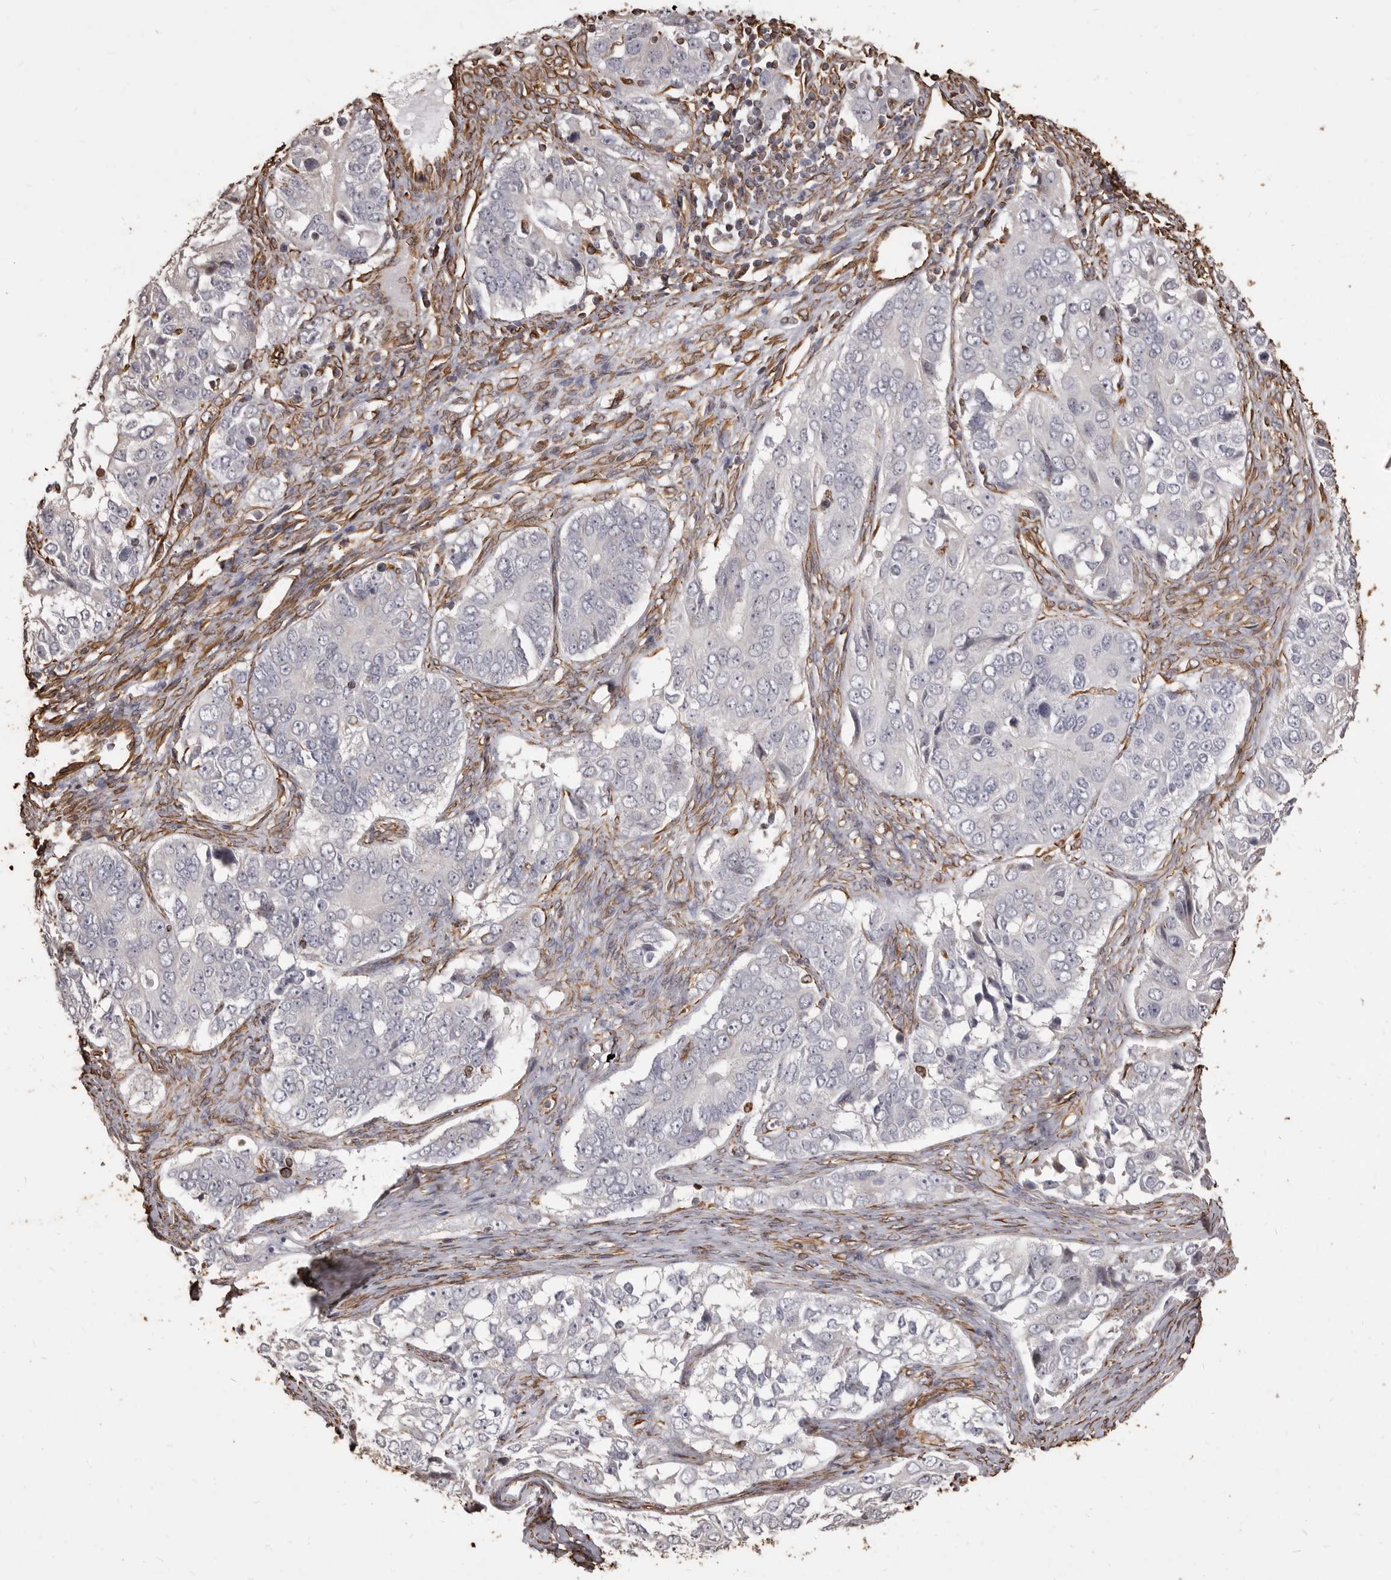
{"staining": {"intensity": "negative", "quantity": "none", "location": "none"}, "tissue": "ovarian cancer", "cell_type": "Tumor cells", "image_type": "cancer", "snomed": [{"axis": "morphology", "description": "Carcinoma, endometroid"}, {"axis": "topography", "description": "Ovary"}], "caption": "This is an immunohistochemistry histopathology image of human ovarian cancer (endometroid carcinoma). There is no staining in tumor cells.", "gene": "MTURN", "patient": {"sex": "female", "age": 51}}